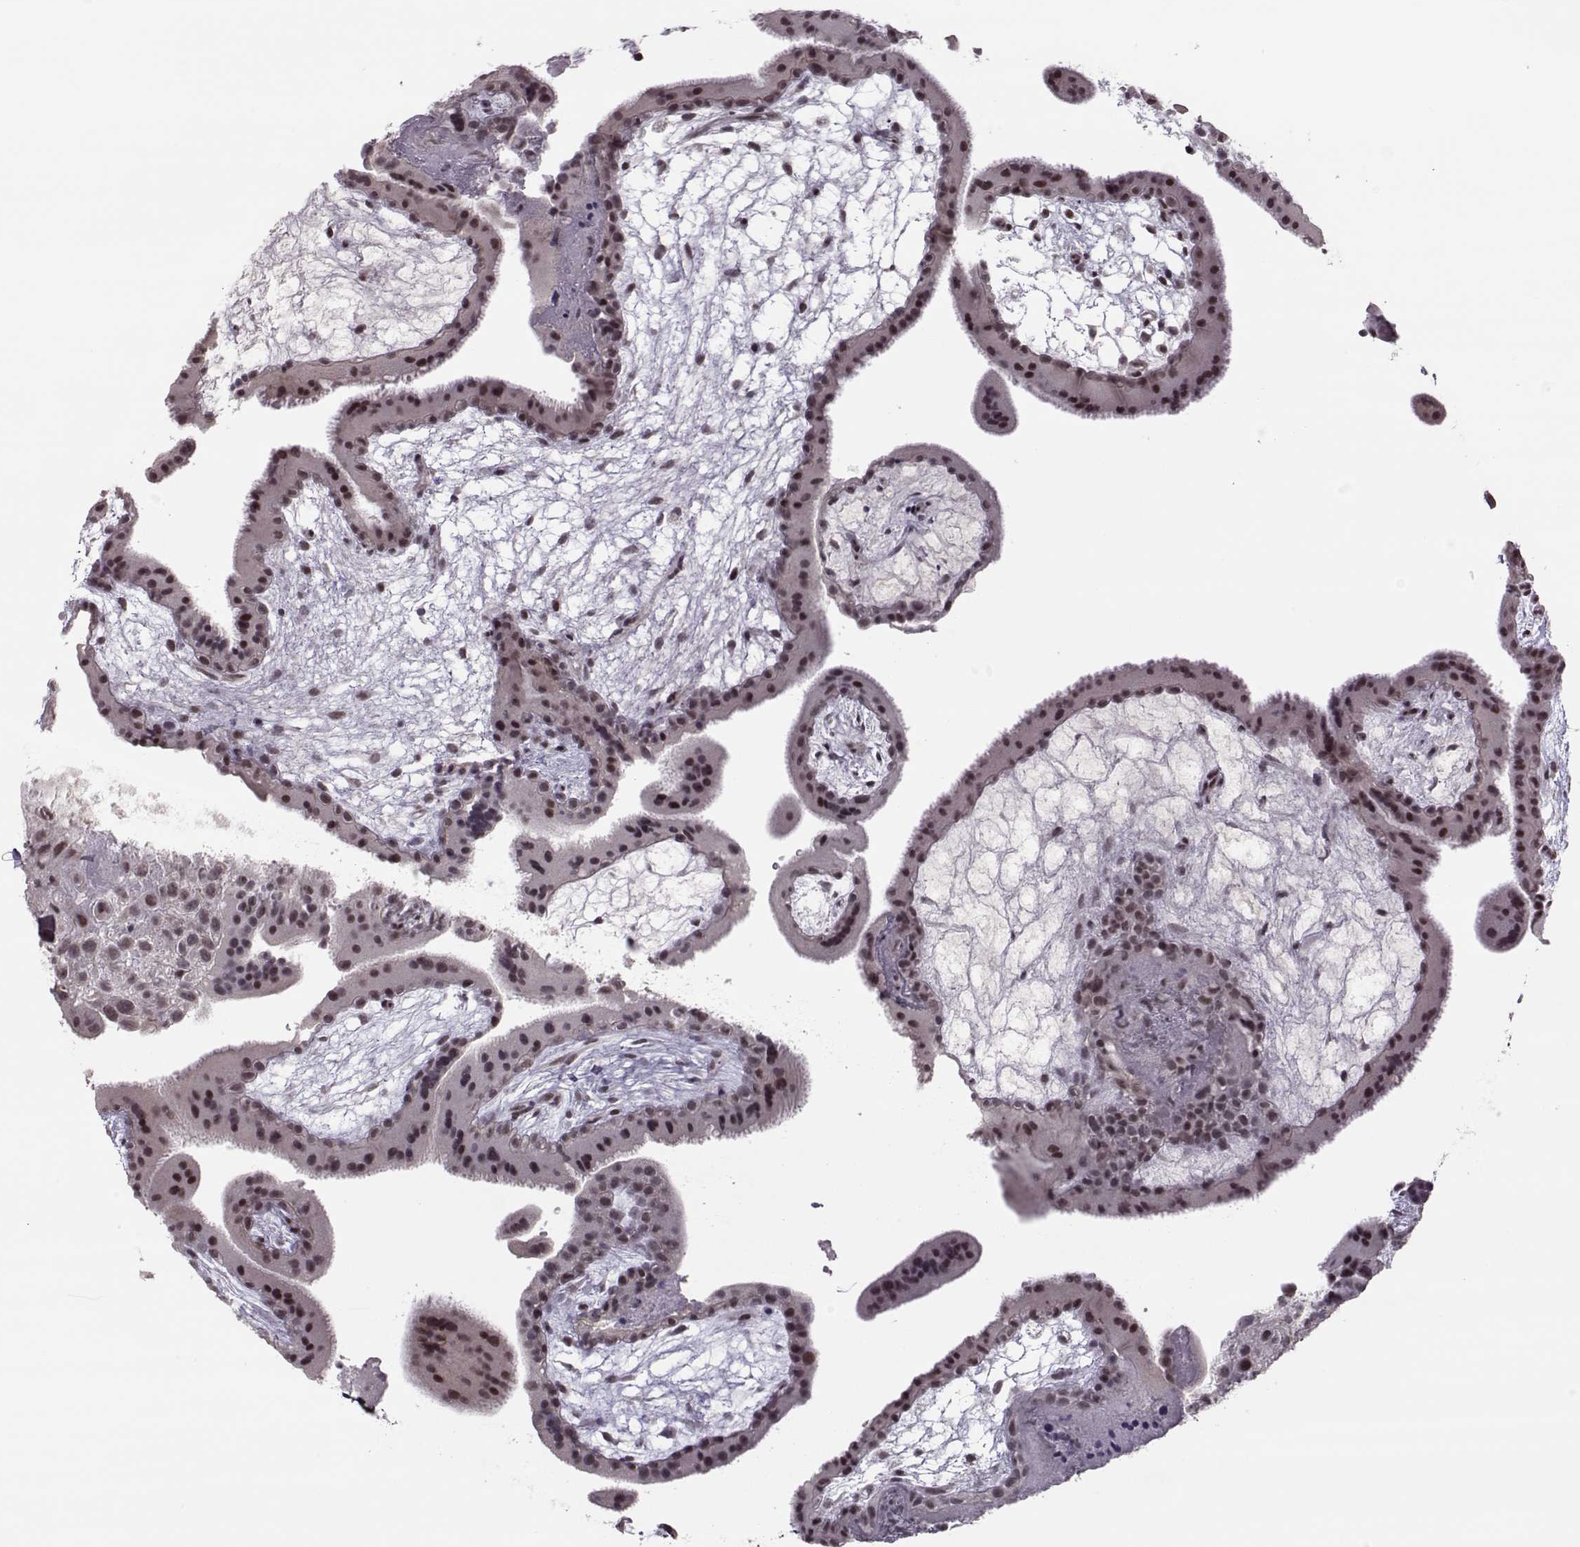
{"staining": {"intensity": "weak", "quantity": "<25%", "location": "cytoplasmic/membranous"}, "tissue": "placenta", "cell_type": "Decidual cells", "image_type": "normal", "snomed": [{"axis": "morphology", "description": "Normal tissue, NOS"}, {"axis": "topography", "description": "Placenta"}], "caption": "This is an immunohistochemistry micrograph of normal placenta. There is no positivity in decidual cells.", "gene": "LIN28A", "patient": {"sex": "female", "age": 19}}